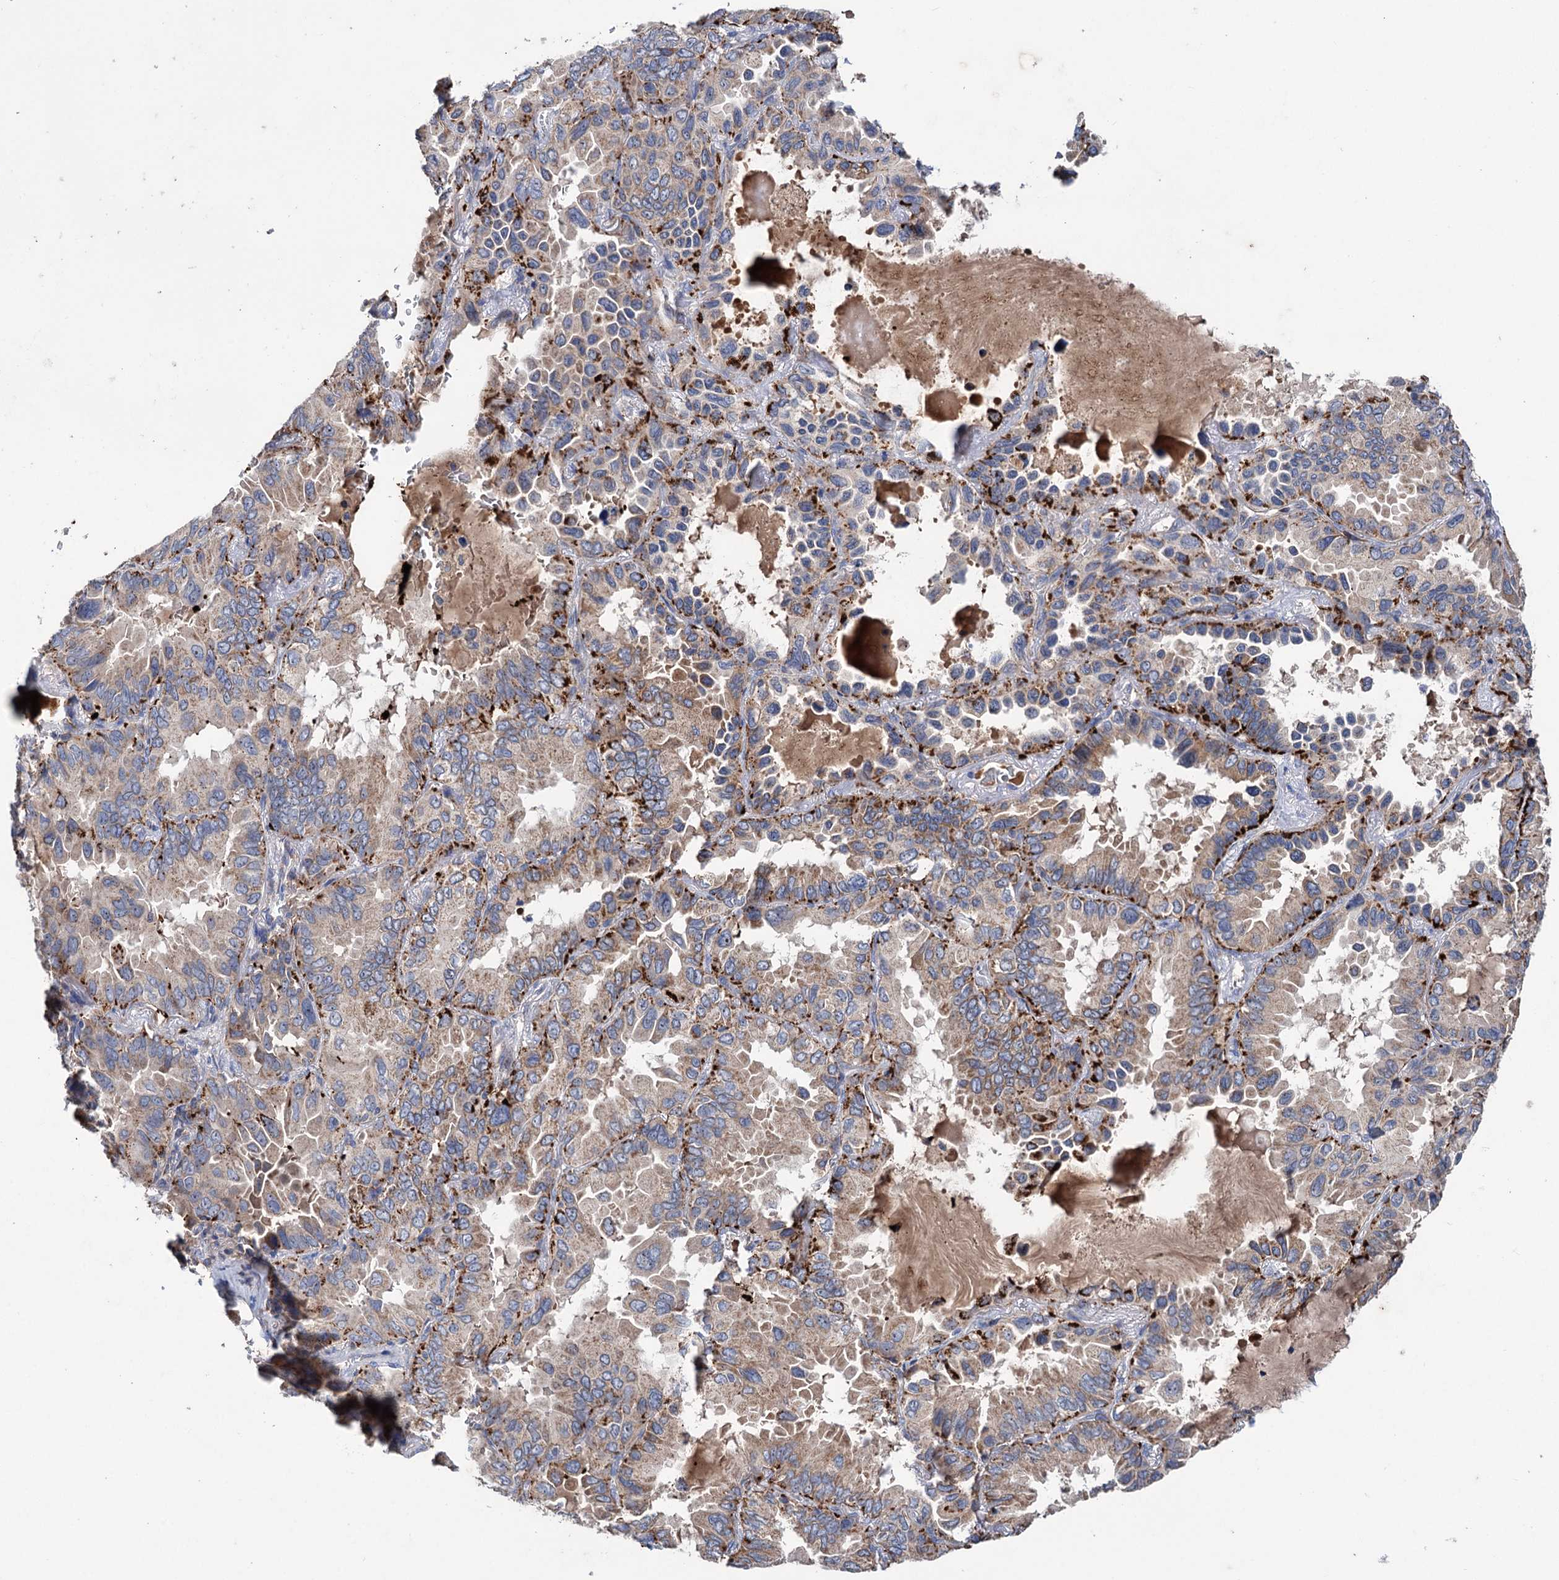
{"staining": {"intensity": "moderate", "quantity": "25%-75%", "location": "cytoplasmic/membranous"}, "tissue": "lung cancer", "cell_type": "Tumor cells", "image_type": "cancer", "snomed": [{"axis": "morphology", "description": "Adenocarcinoma, NOS"}, {"axis": "topography", "description": "Lung"}], "caption": "Brown immunohistochemical staining in human lung cancer shows moderate cytoplasmic/membranous positivity in about 25%-75% of tumor cells.", "gene": "CLPB", "patient": {"sex": "male", "age": 64}}